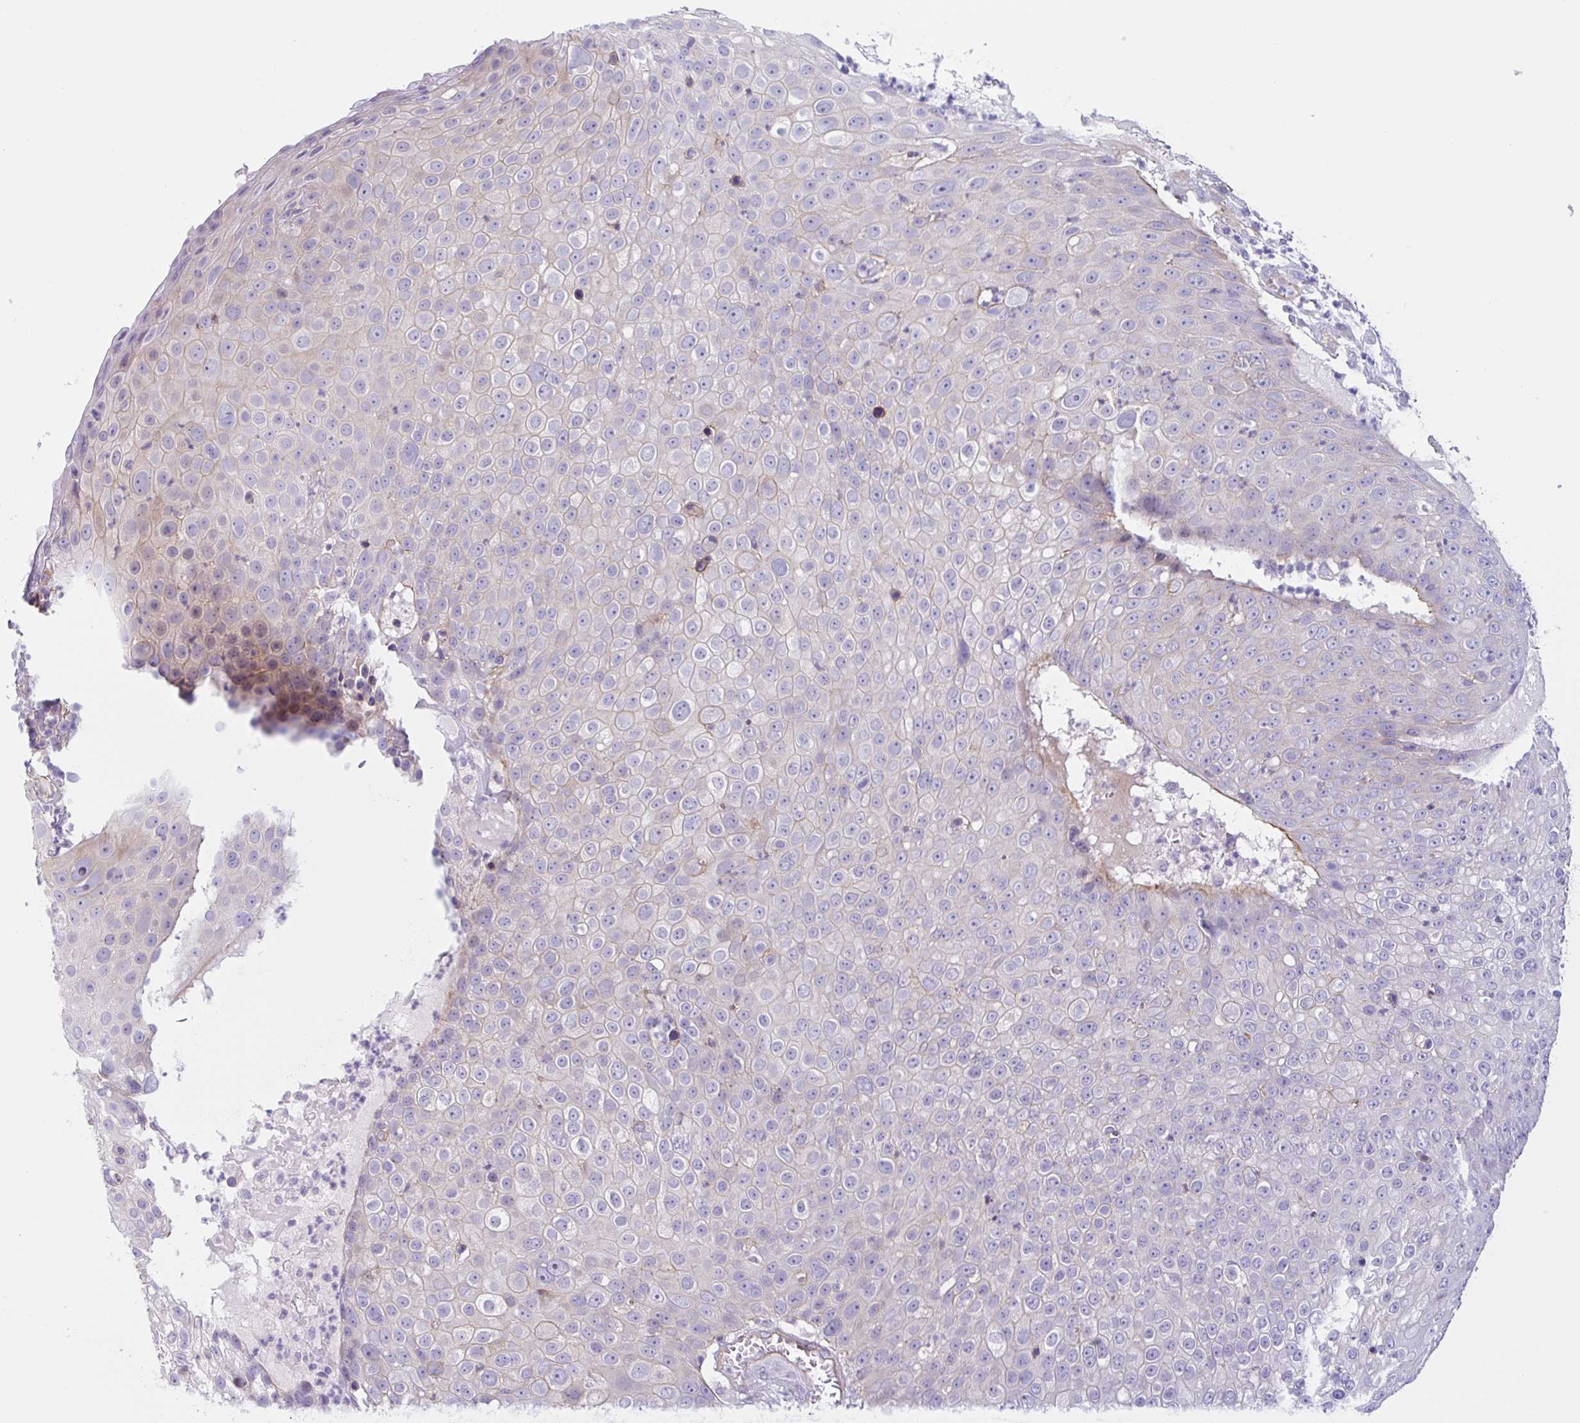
{"staining": {"intensity": "negative", "quantity": "none", "location": "none"}, "tissue": "skin cancer", "cell_type": "Tumor cells", "image_type": "cancer", "snomed": [{"axis": "morphology", "description": "Squamous cell carcinoma, NOS"}, {"axis": "topography", "description": "Skin"}], "caption": "This is an immunohistochemistry (IHC) micrograph of human squamous cell carcinoma (skin). There is no expression in tumor cells.", "gene": "MYH10", "patient": {"sex": "male", "age": 71}}